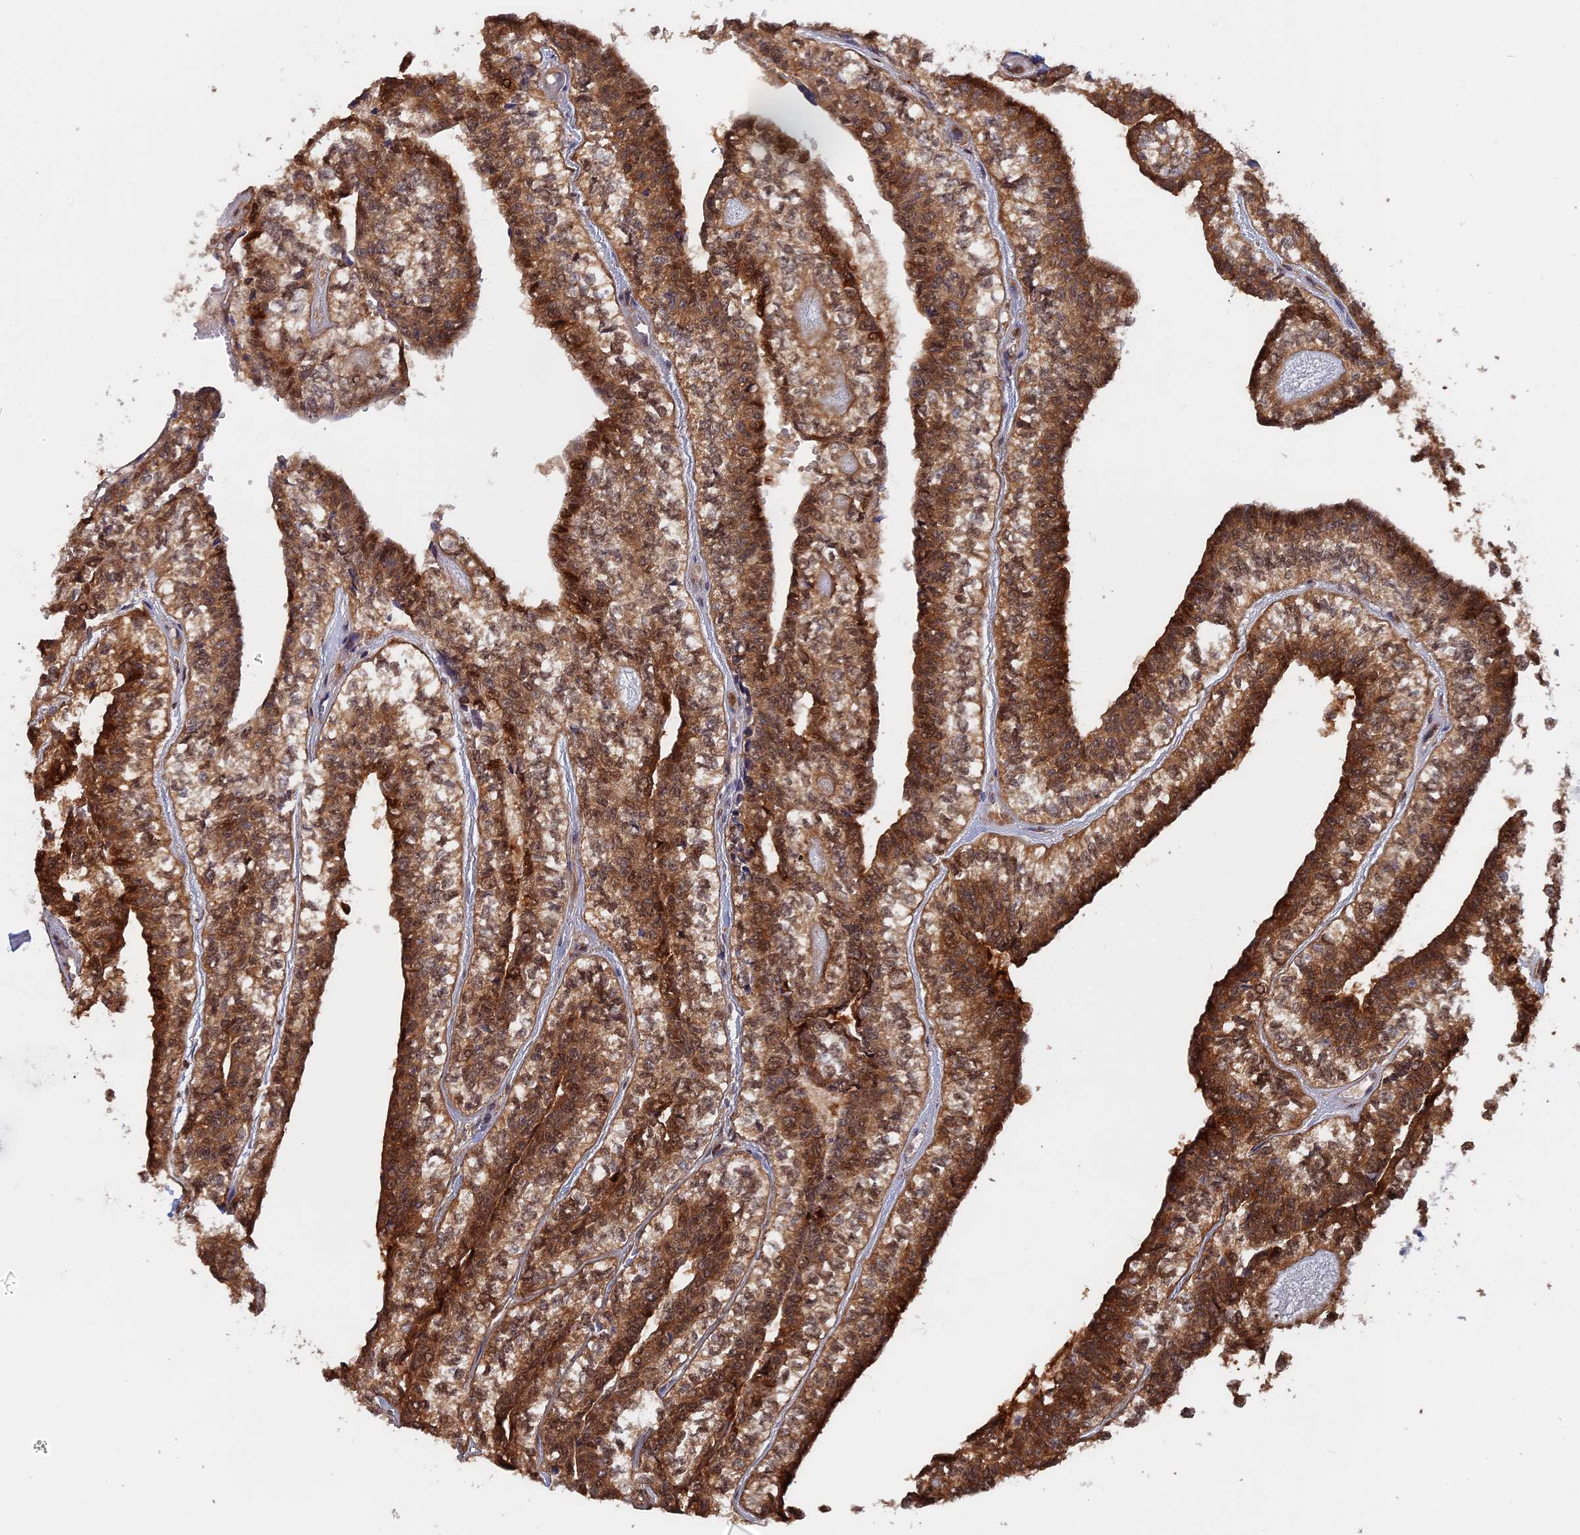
{"staining": {"intensity": "strong", "quantity": ">75%", "location": "cytoplasmic/membranous,nuclear"}, "tissue": "head and neck cancer", "cell_type": "Tumor cells", "image_type": "cancer", "snomed": [{"axis": "morphology", "description": "Adenocarcinoma, NOS"}, {"axis": "topography", "description": "Head-Neck"}], "caption": "Head and neck cancer stained for a protein reveals strong cytoplasmic/membranous and nuclear positivity in tumor cells.", "gene": "BLVRA", "patient": {"sex": "female", "age": 73}}